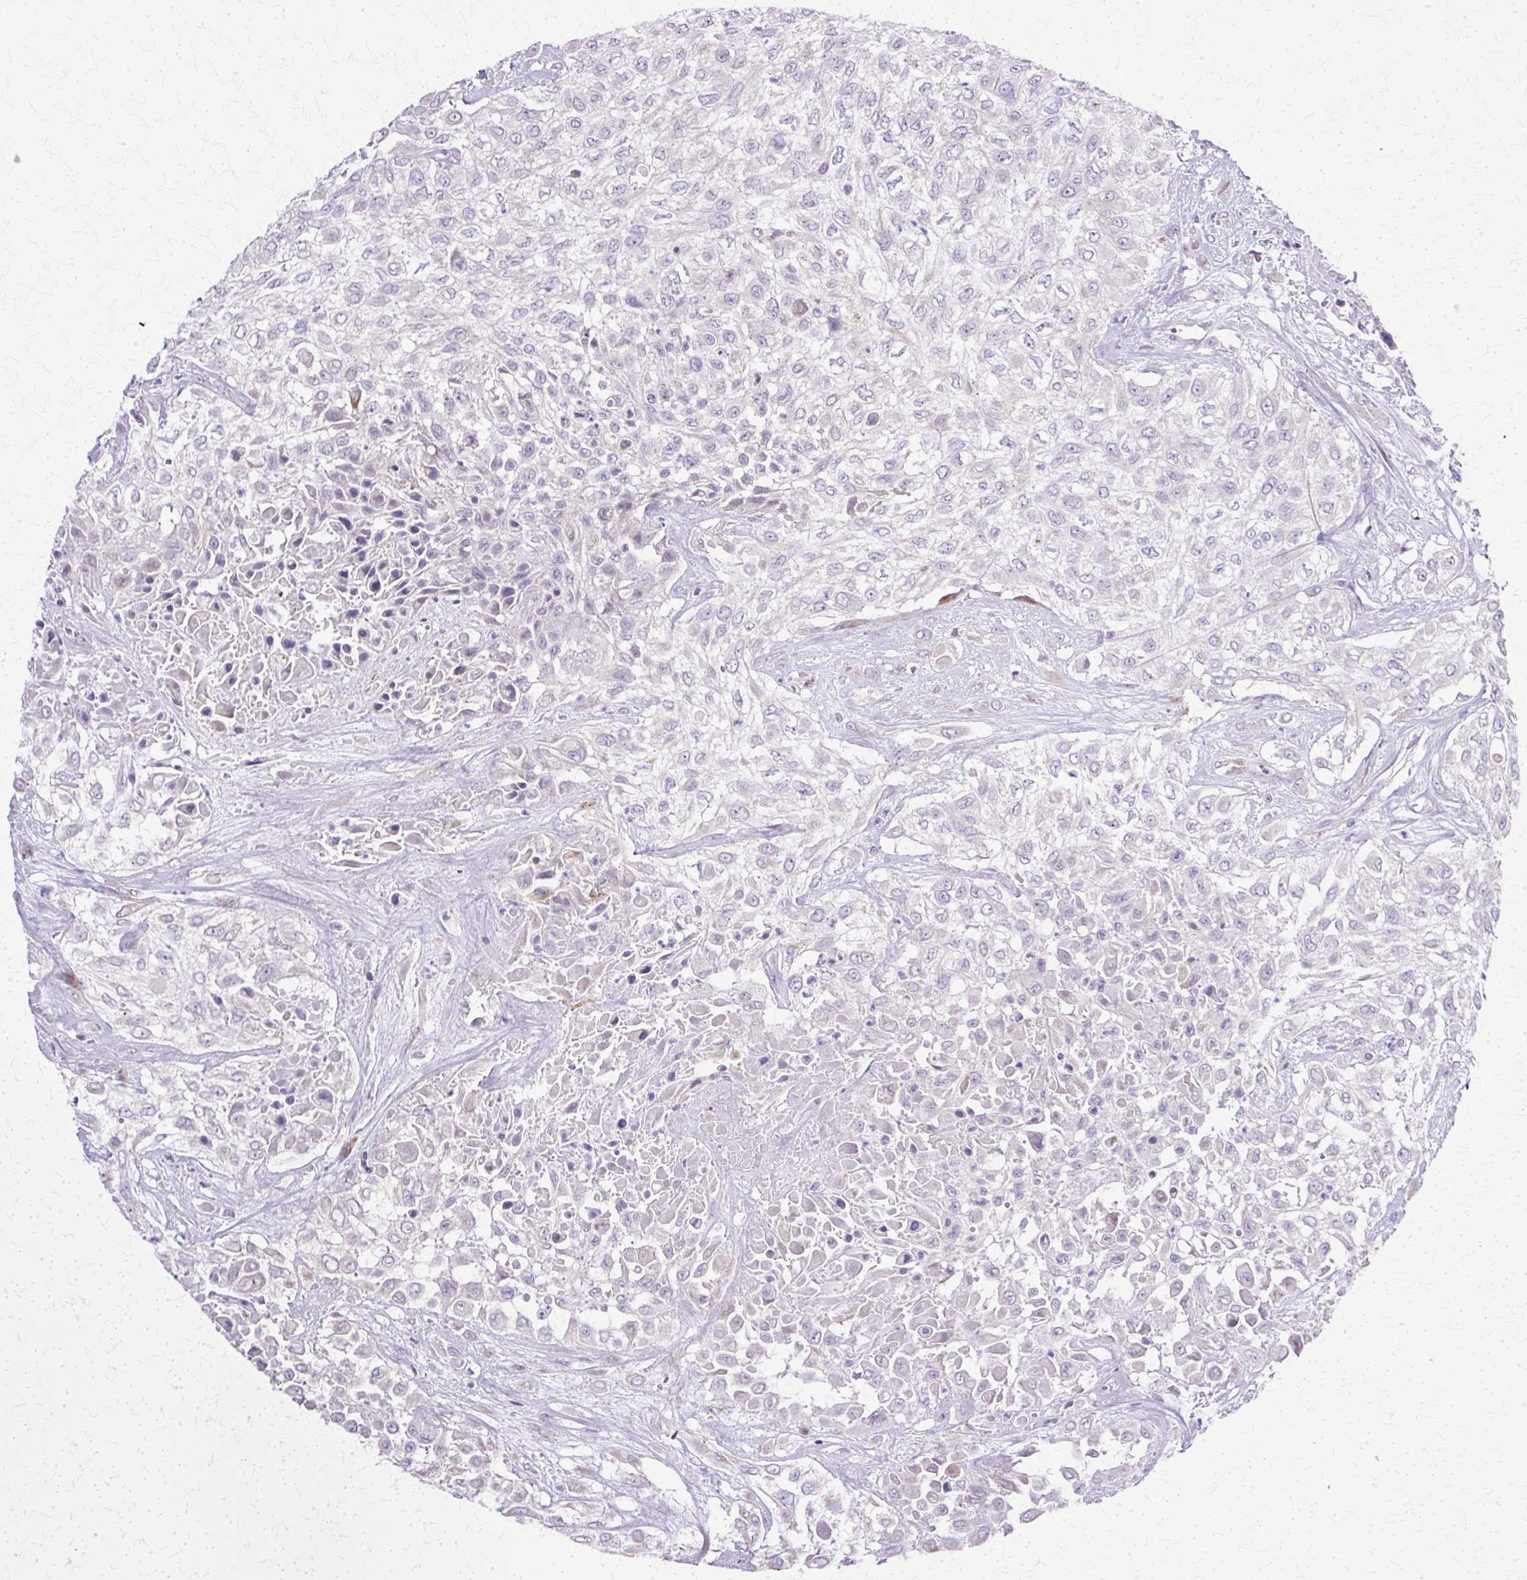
{"staining": {"intensity": "negative", "quantity": "none", "location": "none"}, "tissue": "urothelial cancer", "cell_type": "Tumor cells", "image_type": "cancer", "snomed": [{"axis": "morphology", "description": "Urothelial carcinoma, High grade"}, {"axis": "topography", "description": "Urinary bladder"}], "caption": "DAB (3,3'-diaminobenzidine) immunohistochemical staining of human urothelial cancer exhibits no significant staining in tumor cells. Brightfield microscopy of immunohistochemistry (IHC) stained with DAB (brown) and hematoxylin (blue), captured at high magnification.", "gene": "TBC1D3G", "patient": {"sex": "male", "age": 57}}